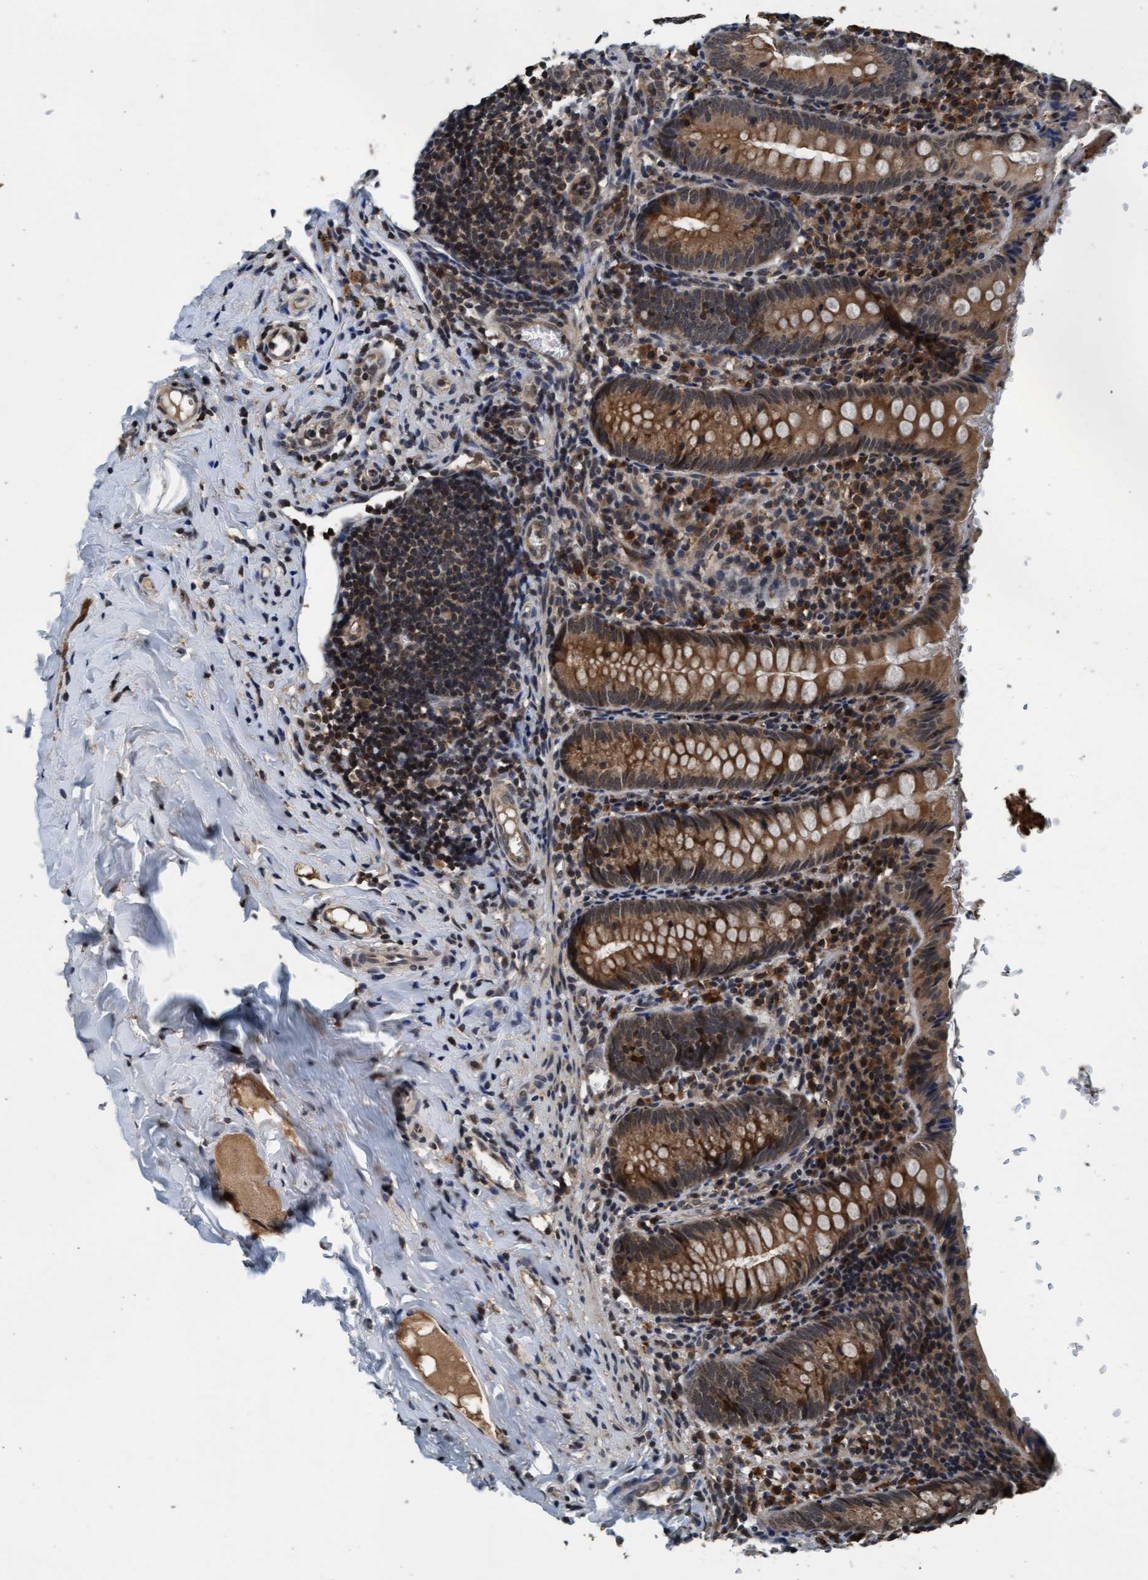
{"staining": {"intensity": "moderate", "quantity": ">75%", "location": "cytoplasmic/membranous"}, "tissue": "appendix", "cell_type": "Glandular cells", "image_type": "normal", "snomed": [{"axis": "morphology", "description": "Normal tissue, NOS"}, {"axis": "topography", "description": "Appendix"}], "caption": "This is a histology image of immunohistochemistry staining of normal appendix, which shows moderate expression in the cytoplasmic/membranous of glandular cells.", "gene": "WASF1", "patient": {"sex": "female", "age": 10}}